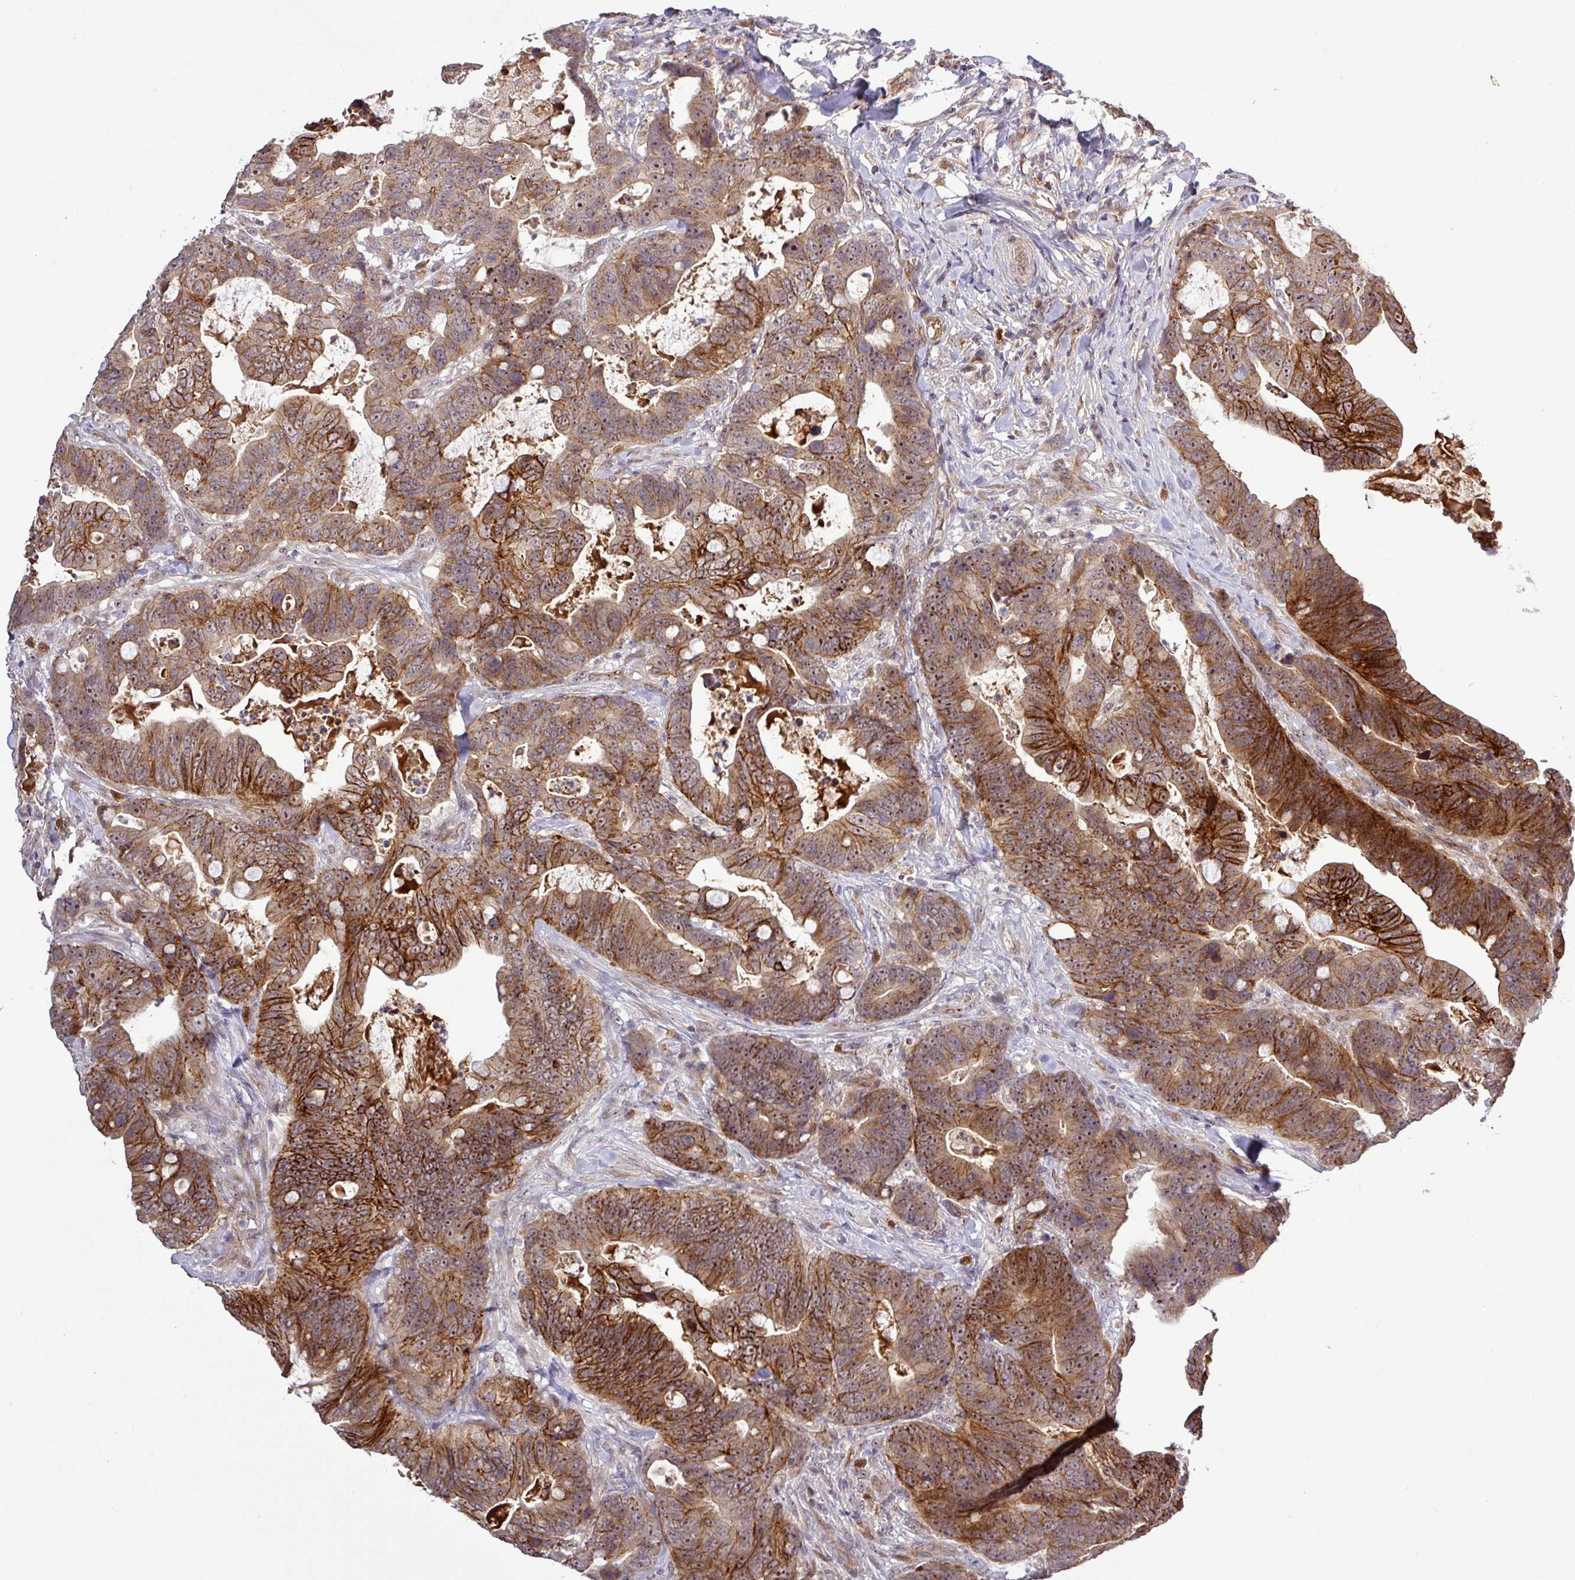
{"staining": {"intensity": "strong", "quantity": ">75%", "location": "cytoplasmic/membranous,nuclear"}, "tissue": "colorectal cancer", "cell_type": "Tumor cells", "image_type": "cancer", "snomed": [{"axis": "morphology", "description": "Adenocarcinoma, NOS"}, {"axis": "topography", "description": "Colon"}], "caption": "Immunohistochemistry staining of colorectal cancer, which shows high levels of strong cytoplasmic/membranous and nuclear staining in about >75% of tumor cells indicating strong cytoplasmic/membranous and nuclear protein expression. The staining was performed using DAB (3,3'-diaminobenzidine) (brown) for protein detection and nuclei were counterstained in hematoxylin (blue).", "gene": "PCDH1", "patient": {"sex": "female", "age": 82}}